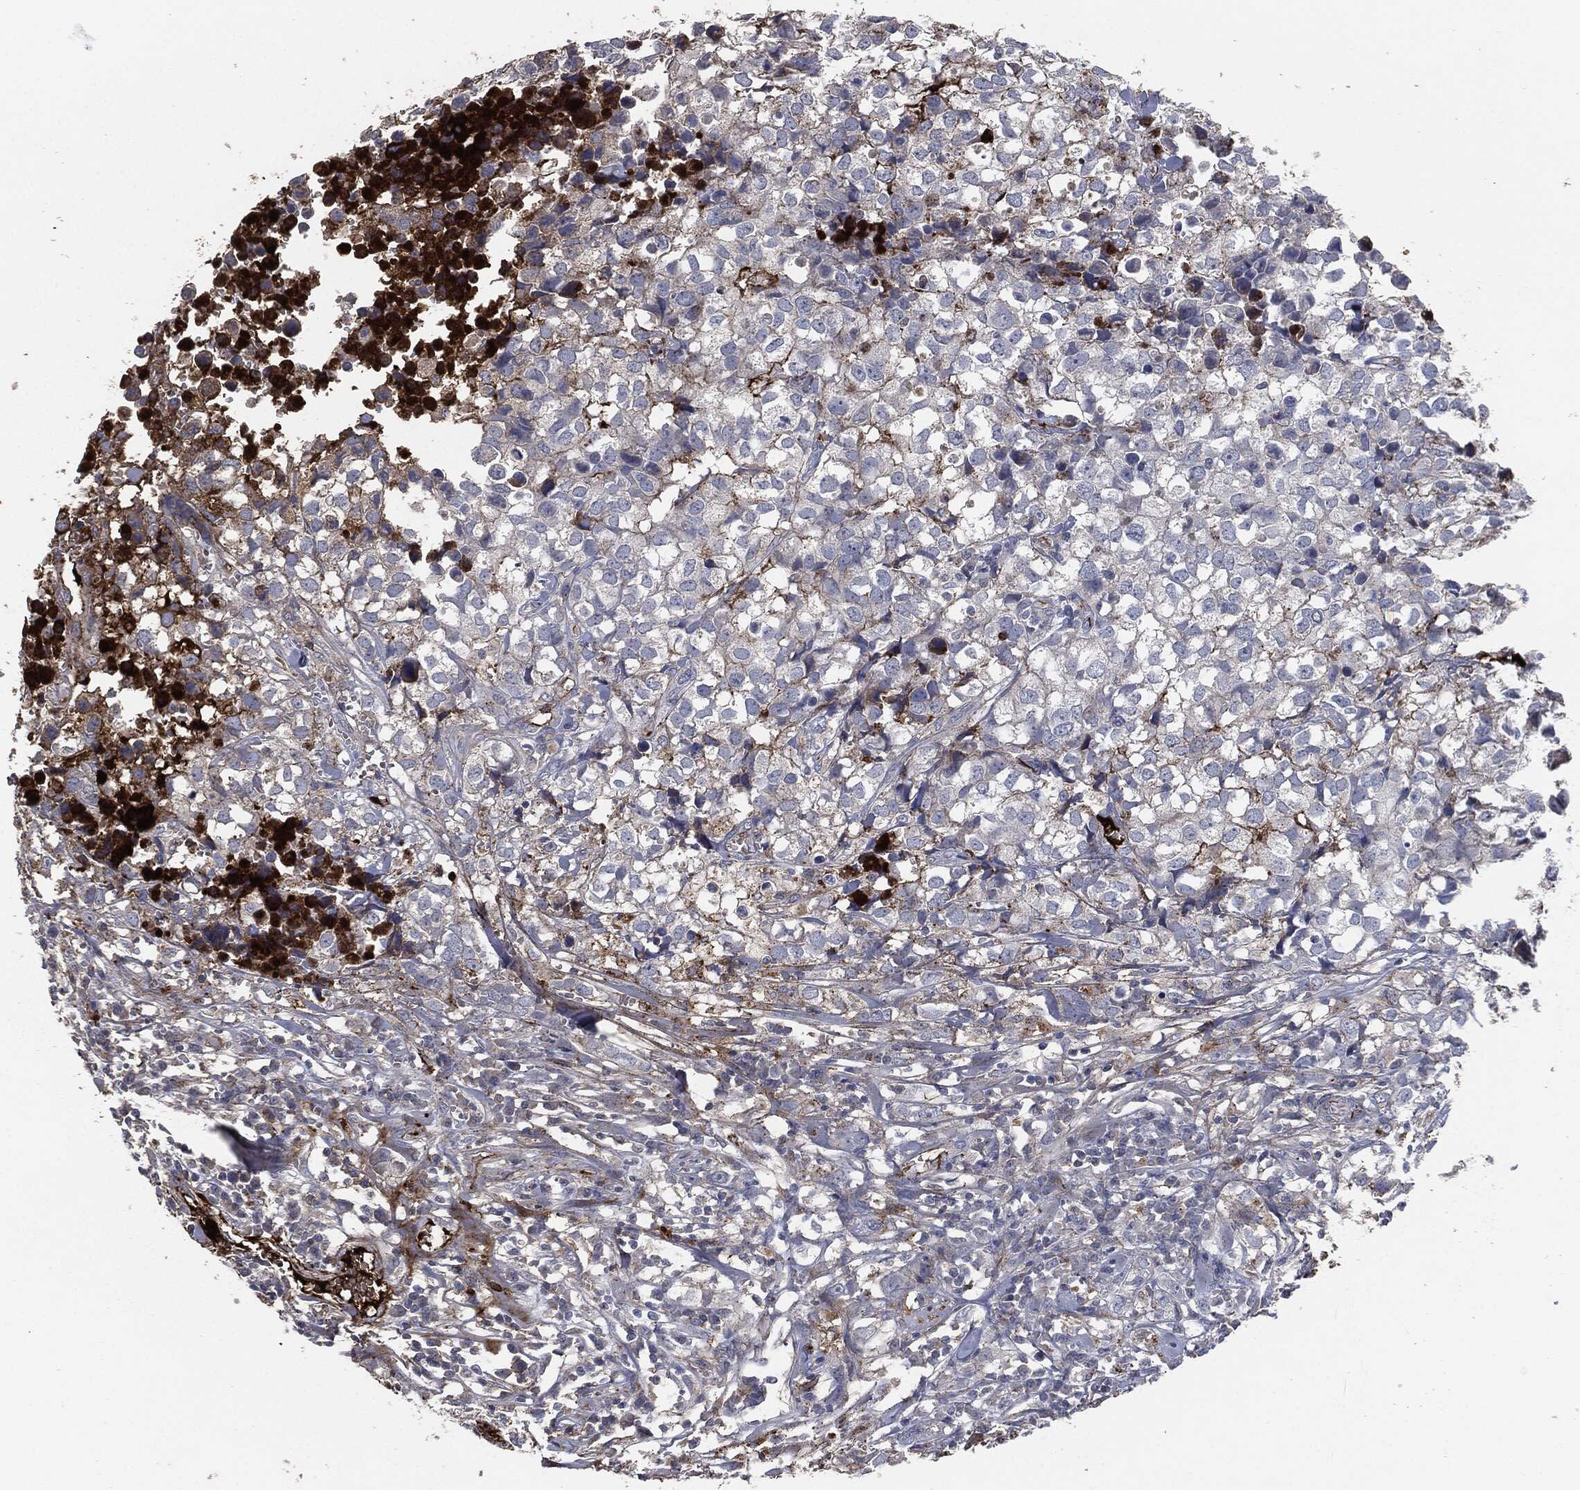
{"staining": {"intensity": "strong", "quantity": "<25%", "location": "cytoplasmic/membranous"}, "tissue": "breast cancer", "cell_type": "Tumor cells", "image_type": "cancer", "snomed": [{"axis": "morphology", "description": "Duct carcinoma"}, {"axis": "topography", "description": "Breast"}], "caption": "Strong cytoplasmic/membranous positivity is present in approximately <25% of tumor cells in breast cancer.", "gene": "APOB", "patient": {"sex": "female", "age": 30}}